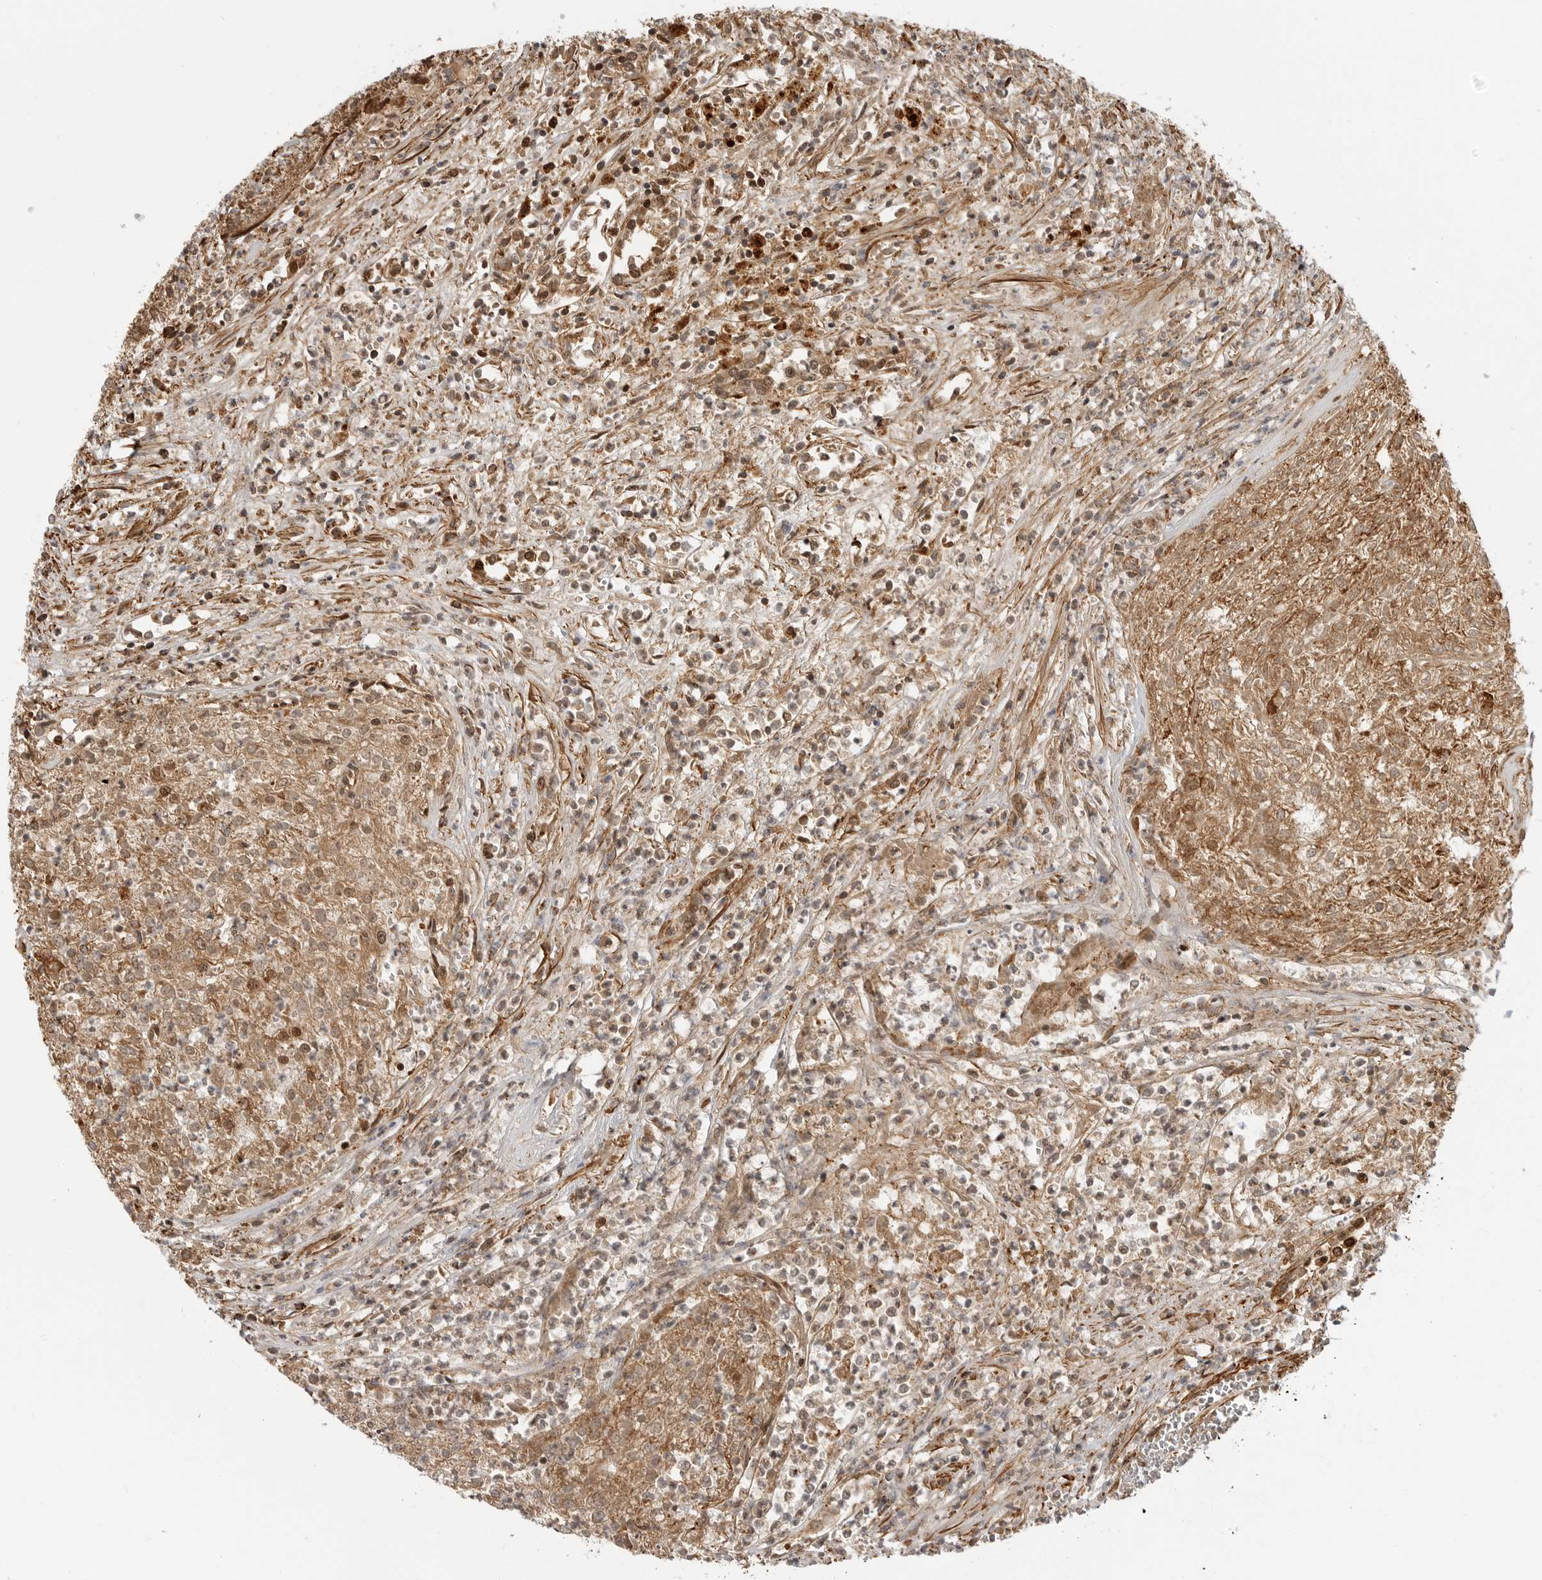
{"staining": {"intensity": "moderate", "quantity": ">75%", "location": "cytoplasmic/membranous"}, "tissue": "renal cancer", "cell_type": "Tumor cells", "image_type": "cancer", "snomed": [{"axis": "morphology", "description": "Adenocarcinoma, NOS"}, {"axis": "topography", "description": "Kidney"}], "caption": "This micrograph exhibits renal cancer stained with immunohistochemistry (IHC) to label a protein in brown. The cytoplasmic/membranous of tumor cells show moderate positivity for the protein. Nuclei are counter-stained blue.", "gene": "BMP2K", "patient": {"sex": "female", "age": 54}}